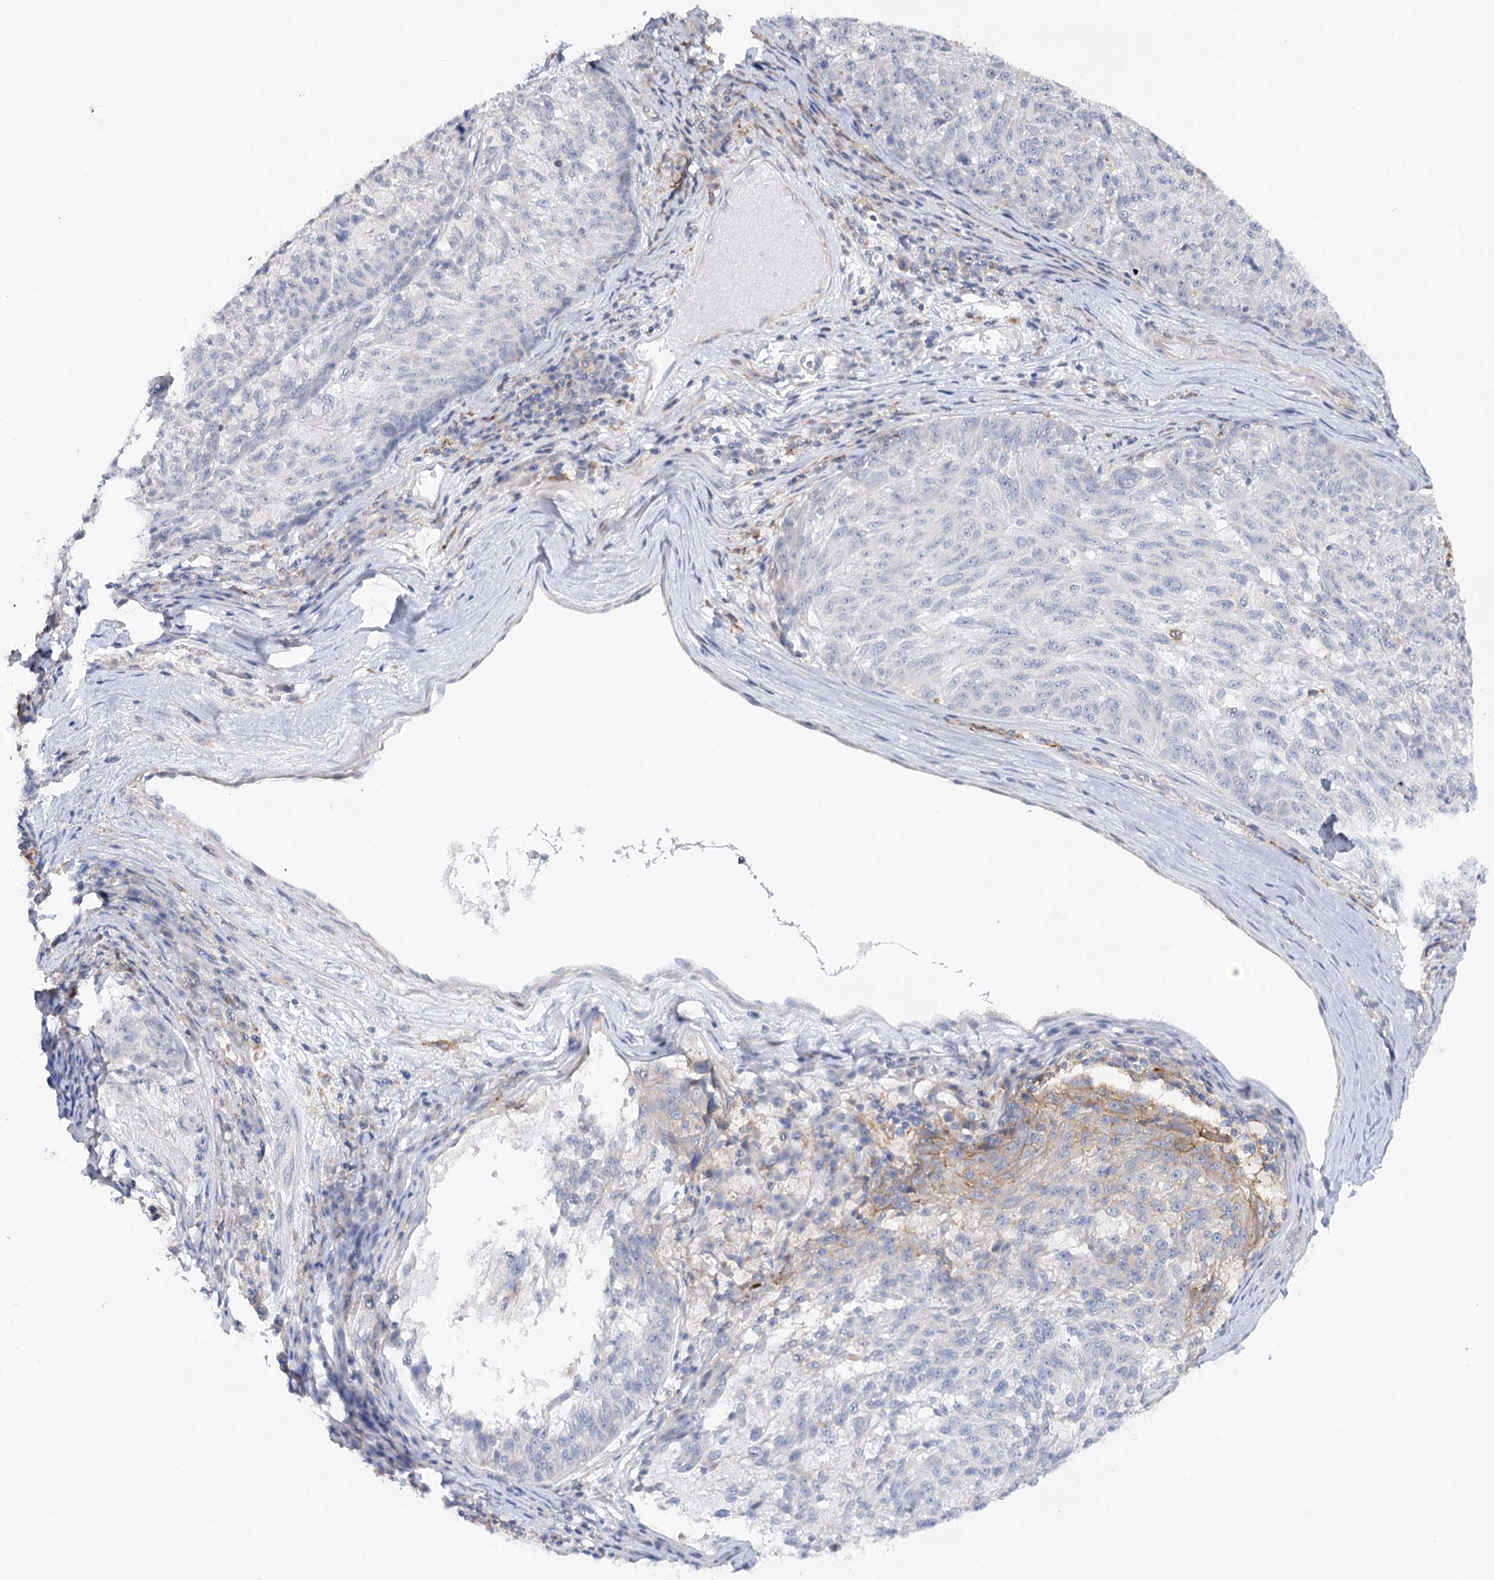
{"staining": {"intensity": "negative", "quantity": "none", "location": "none"}, "tissue": "melanoma", "cell_type": "Tumor cells", "image_type": "cancer", "snomed": [{"axis": "morphology", "description": "Malignant melanoma, NOS"}, {"axis": "topography", "description": "Skin"}], "caption": "The histopathology image reveals no staining of tumor cells in malignant melanoma.", "gene": "SCN11A", "patient": {"sex": "male", "age": 53}}